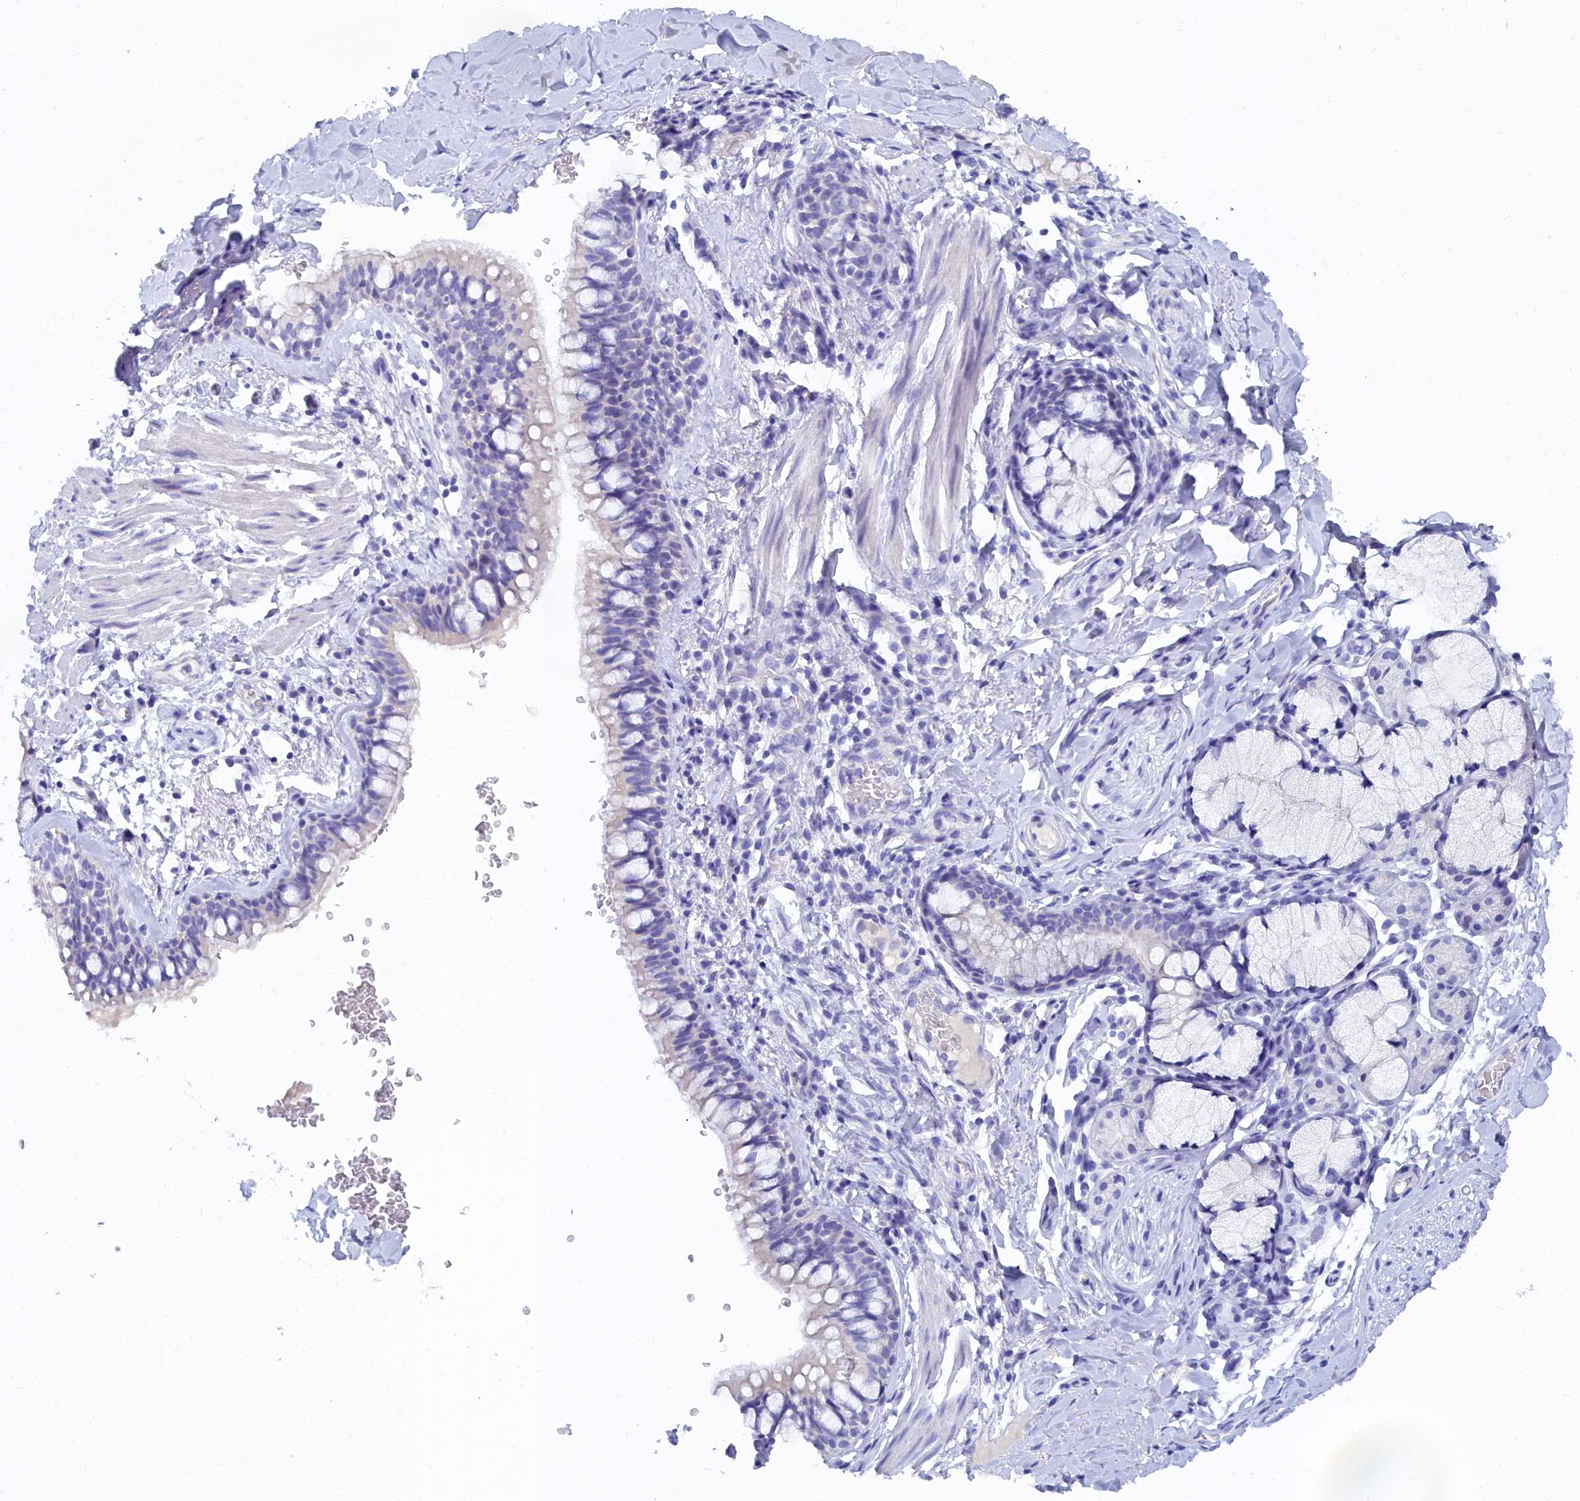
{"staining": {"intensity": "negative", "quantity": "none", "location": "none"}, "tissue": "bronchus", "cell_type": "Respiratory epithelial cells", "image_type": "normal", "snomed": [{"axis": "morphology", "description": "Normal tissue, NOS"}, {"axis": "topography", "description": "Cartilage tissue"}, {"axis": "topography", "description": "Bronchus"}], "caption": "Immunohistochemistry histopathology image of unremarkable bronchus: human bronchus stained with DAB (3,3'-diaminobenzidine) exhibits no significant protein staining in respiratory epithelial cells. (DAB immunohistochemistry (IHC) visualized using brightfield microscopy, high magnification).", "gene": "TRIM10", "patient": {"sex": "female", "age": 36}}